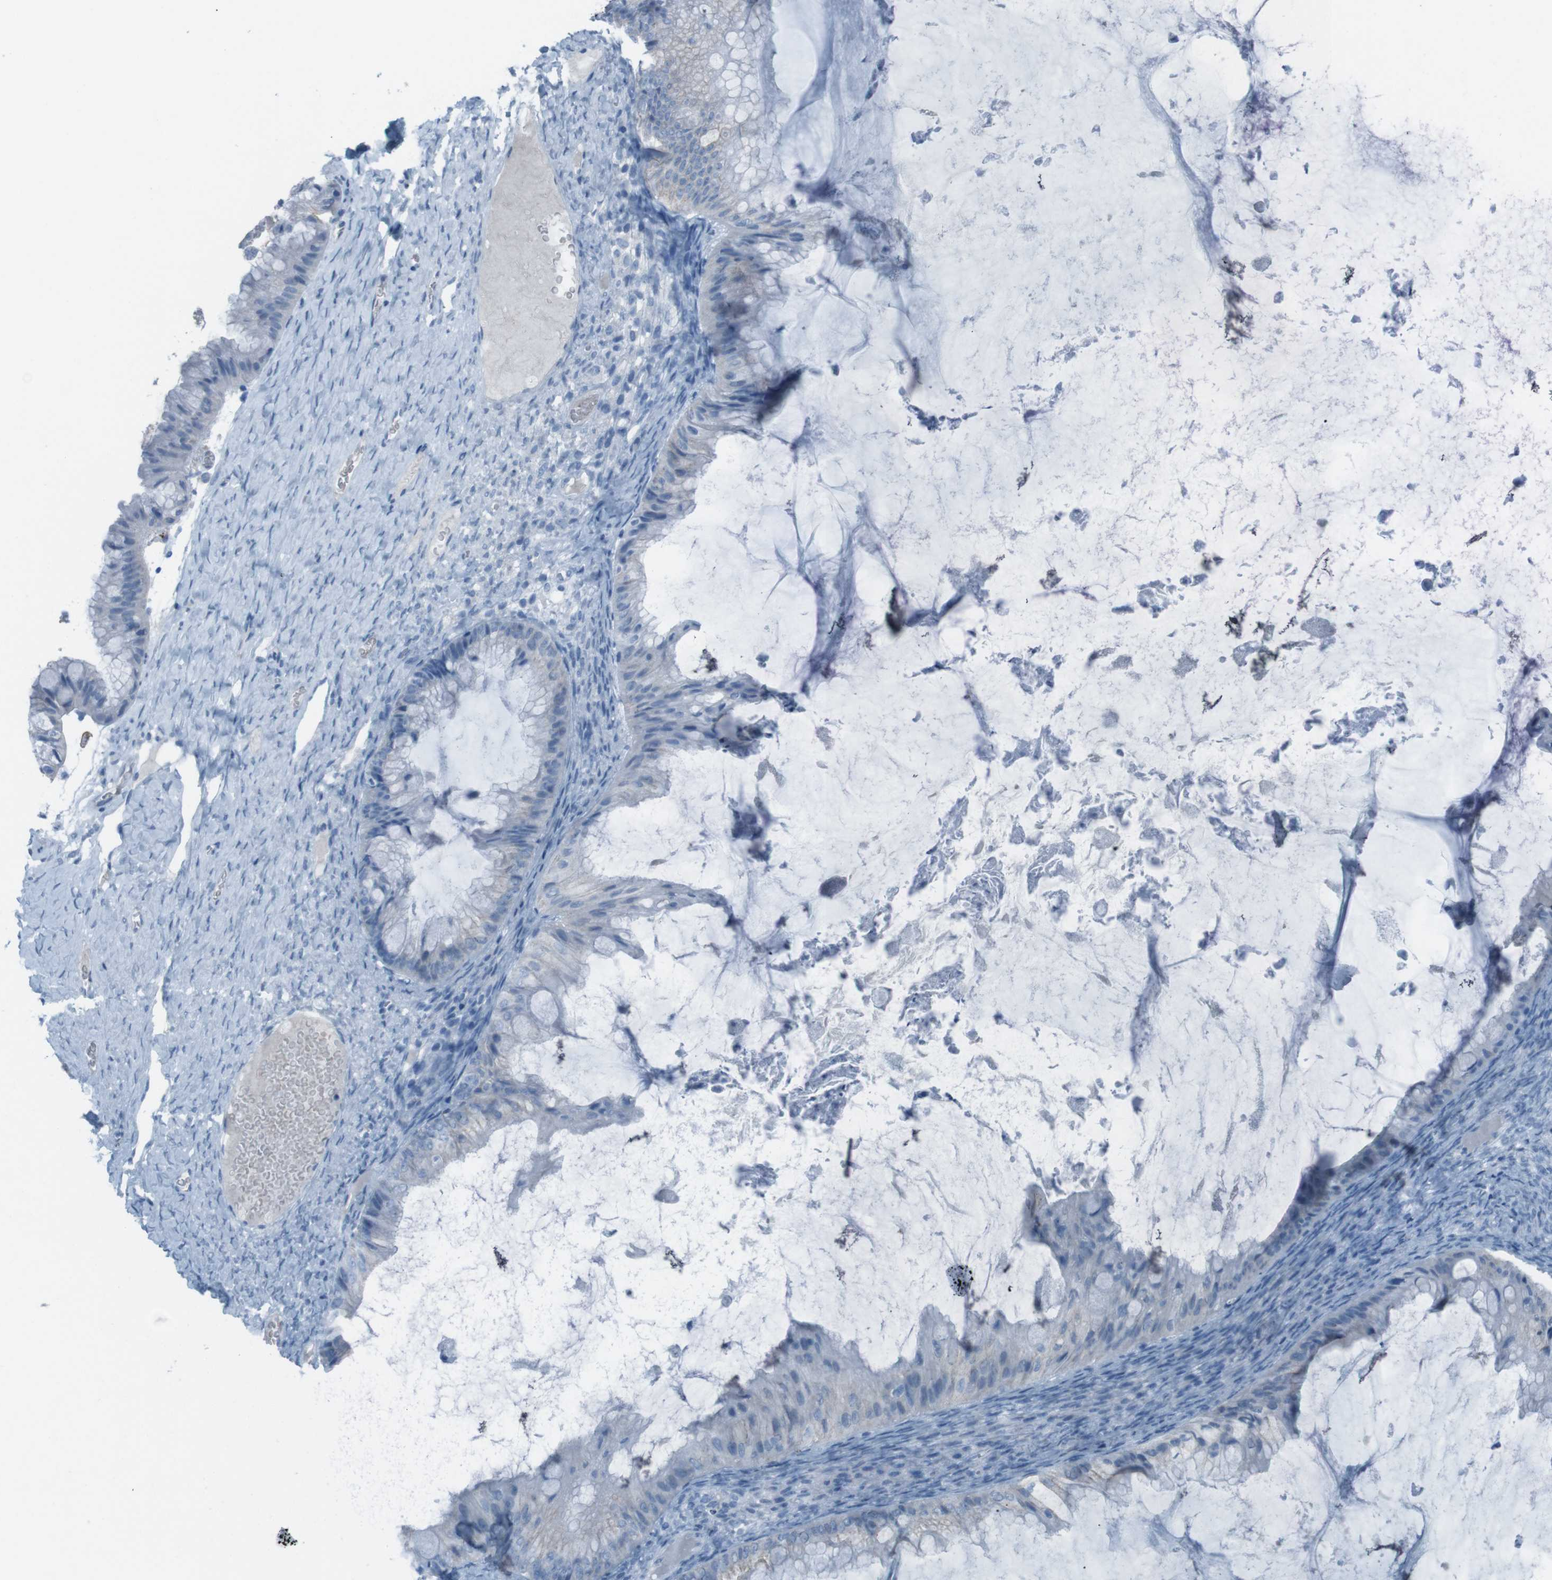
{"staining": {"intensity": "negative", "quantity": "none", "location": "none"}, "tissue": "ovarian cancer", "cell_type": "Tumor cells", "image_type": "cancer", "snomed": [{"axis": "morphology", "description": "Cystadenocarcinoma, mucinous, NOS"}, {"axis": "topography", "description": "Ovary"}], "caption": "IHC of human ovarian mucinous cystadenocarcinoma reveals no expression in tumor cells.", "gene": "ST6GAL1", "patient": {"sex": "female", "age": 61}}